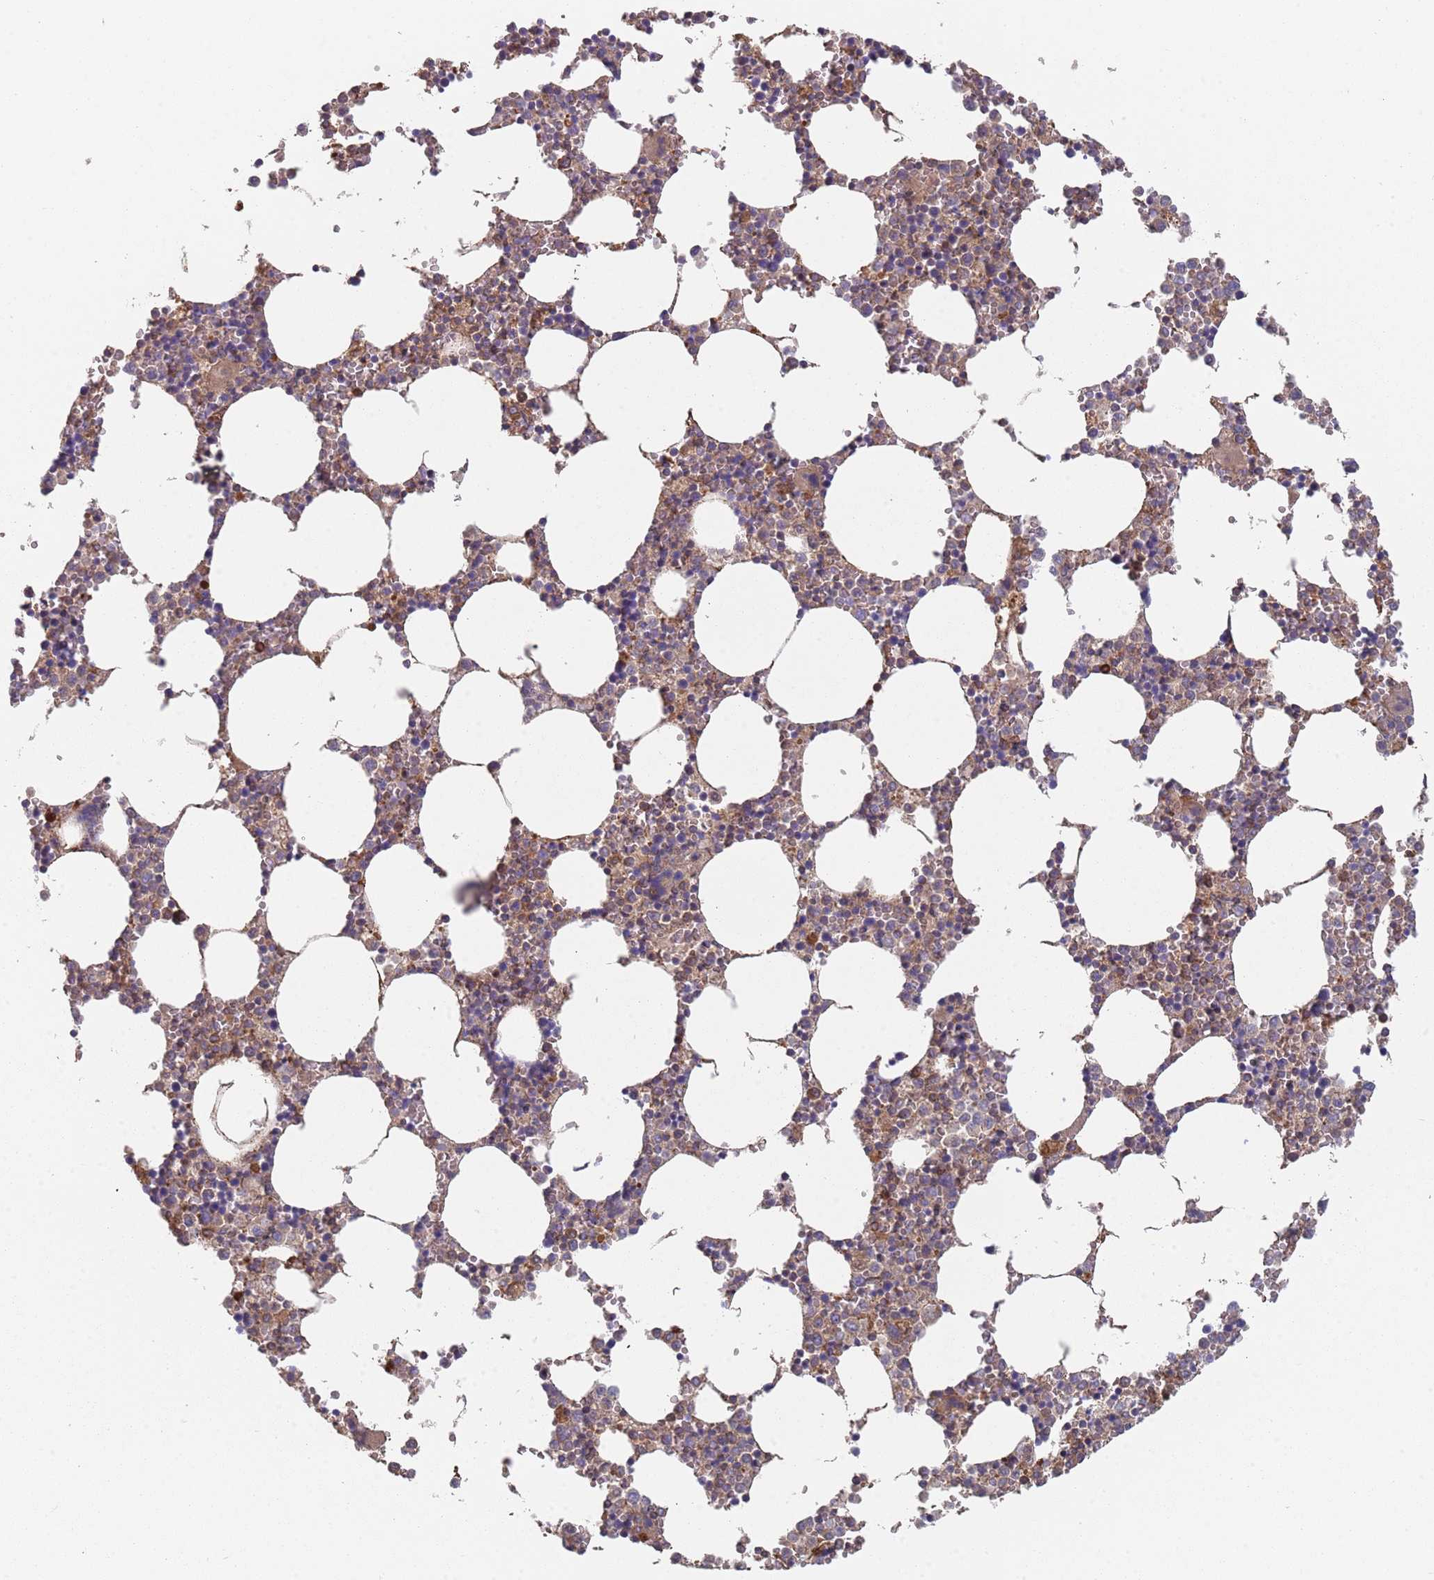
{"staining": {"intensity": "weak", "quantity": "25%-75%", "location": "cytoplasmic/membranous"}, "tissue": "bone marrow", "cell_type": "Hematopoietic cells", "image_type": "normal", "snomed": [{"axis": "morphology", "description": "Normal tissue, NOS"}, {"axis": "topography", "description": "Bone marrow"}], "caption": "An image showing weak cytoplasmic/membranous expression in approximately 25%-75% of hematopoietic cells in benign bone marrow, as visualized by brown immunohistochemical staining.", "gene": "GDI1", "patient": {"sex": "female", "age": 64}}